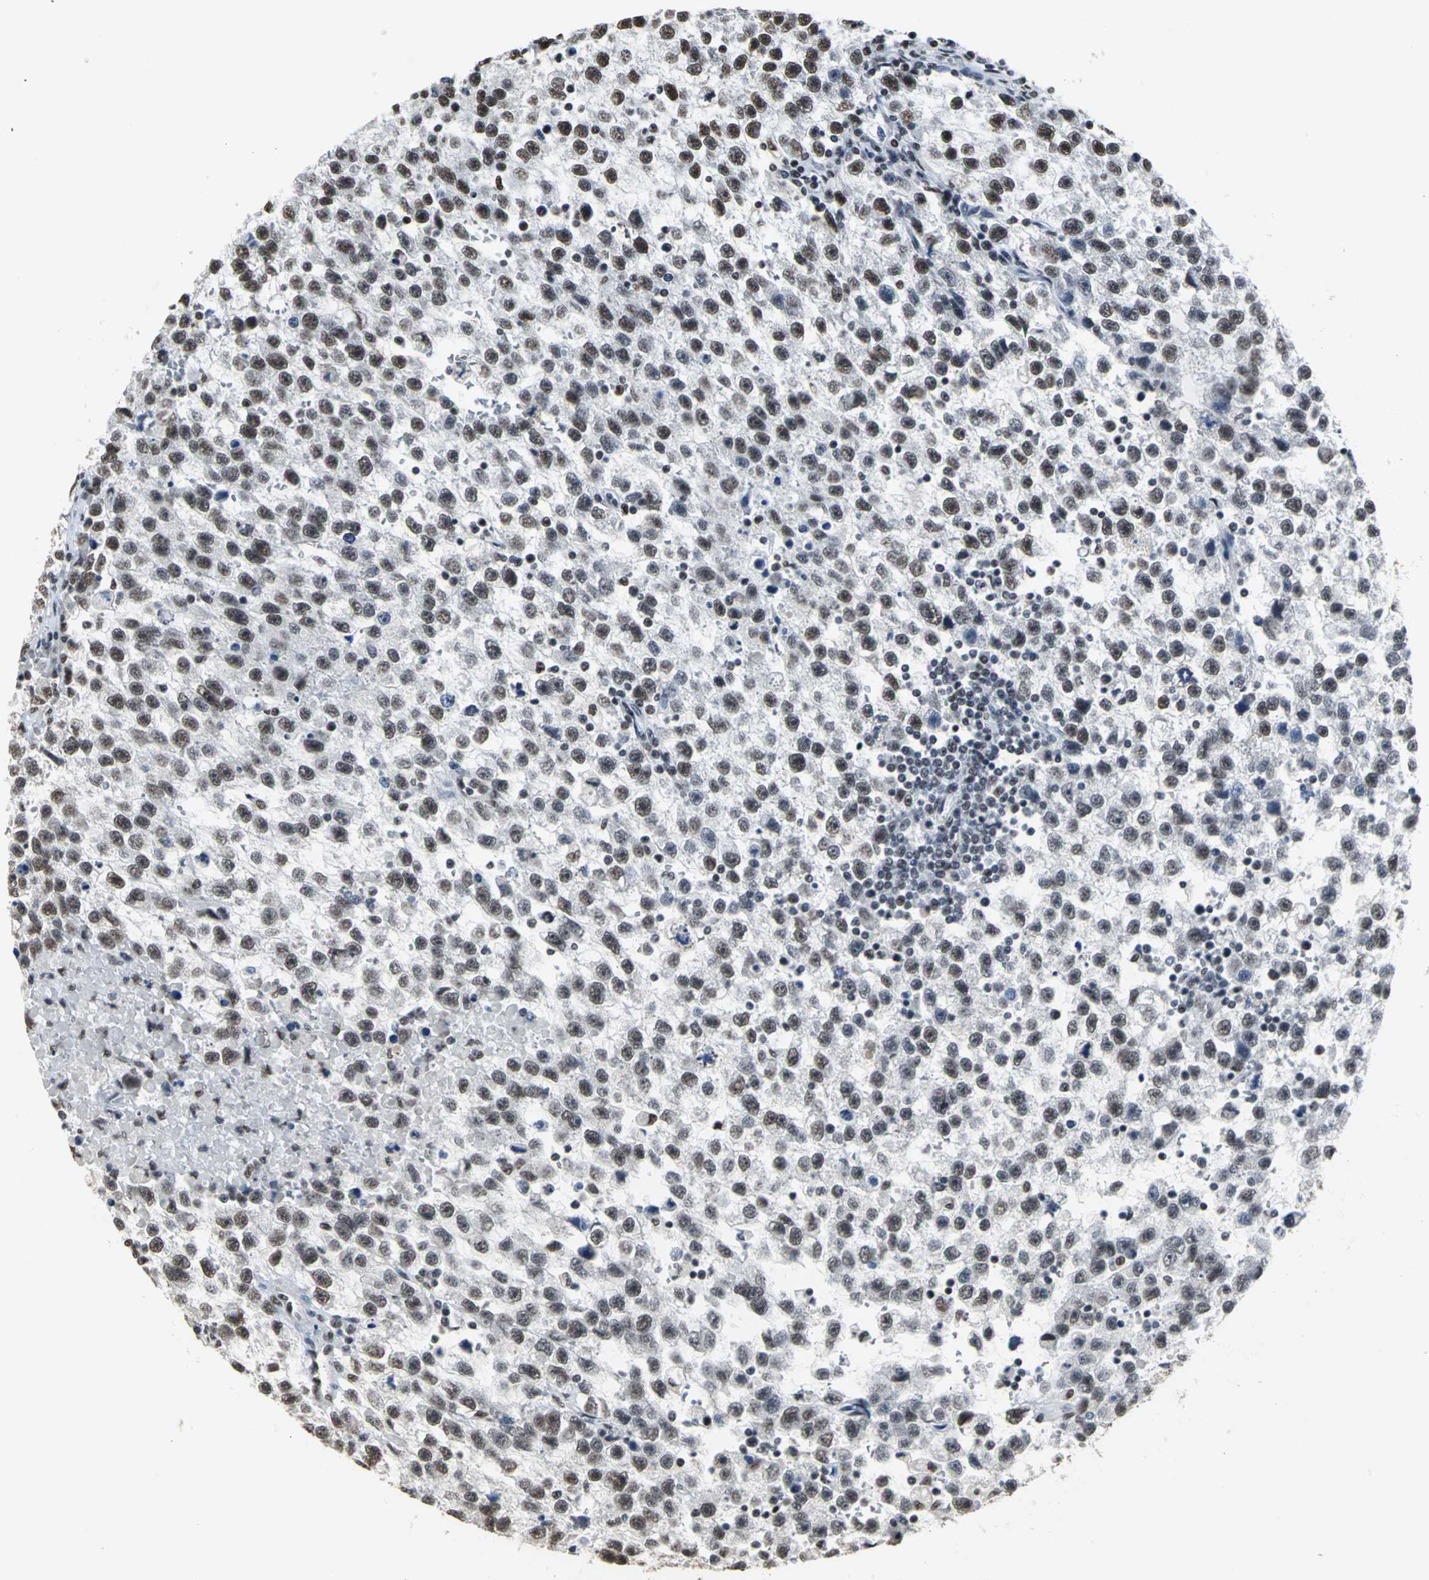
{"staining": {"intensity": "strong", "quantity": ">75%", "location": "nuclear"}, "tissue": "testis cancer", "cell_type": "Tumor cells", "image_type": "cancer", "snomed": [{"axis": "morphology", "description": "Seminoma, NOS"}, {"axis": "topography", "description": "Testis"}], "caption": "An IHC image of tumor tissue is shown. Protein staining in brown shows strong nuclear positivity in testis seminoma within tumor cells.", "gene": "CCDC88C", "patient": {"sex": "male", "age": 33}}